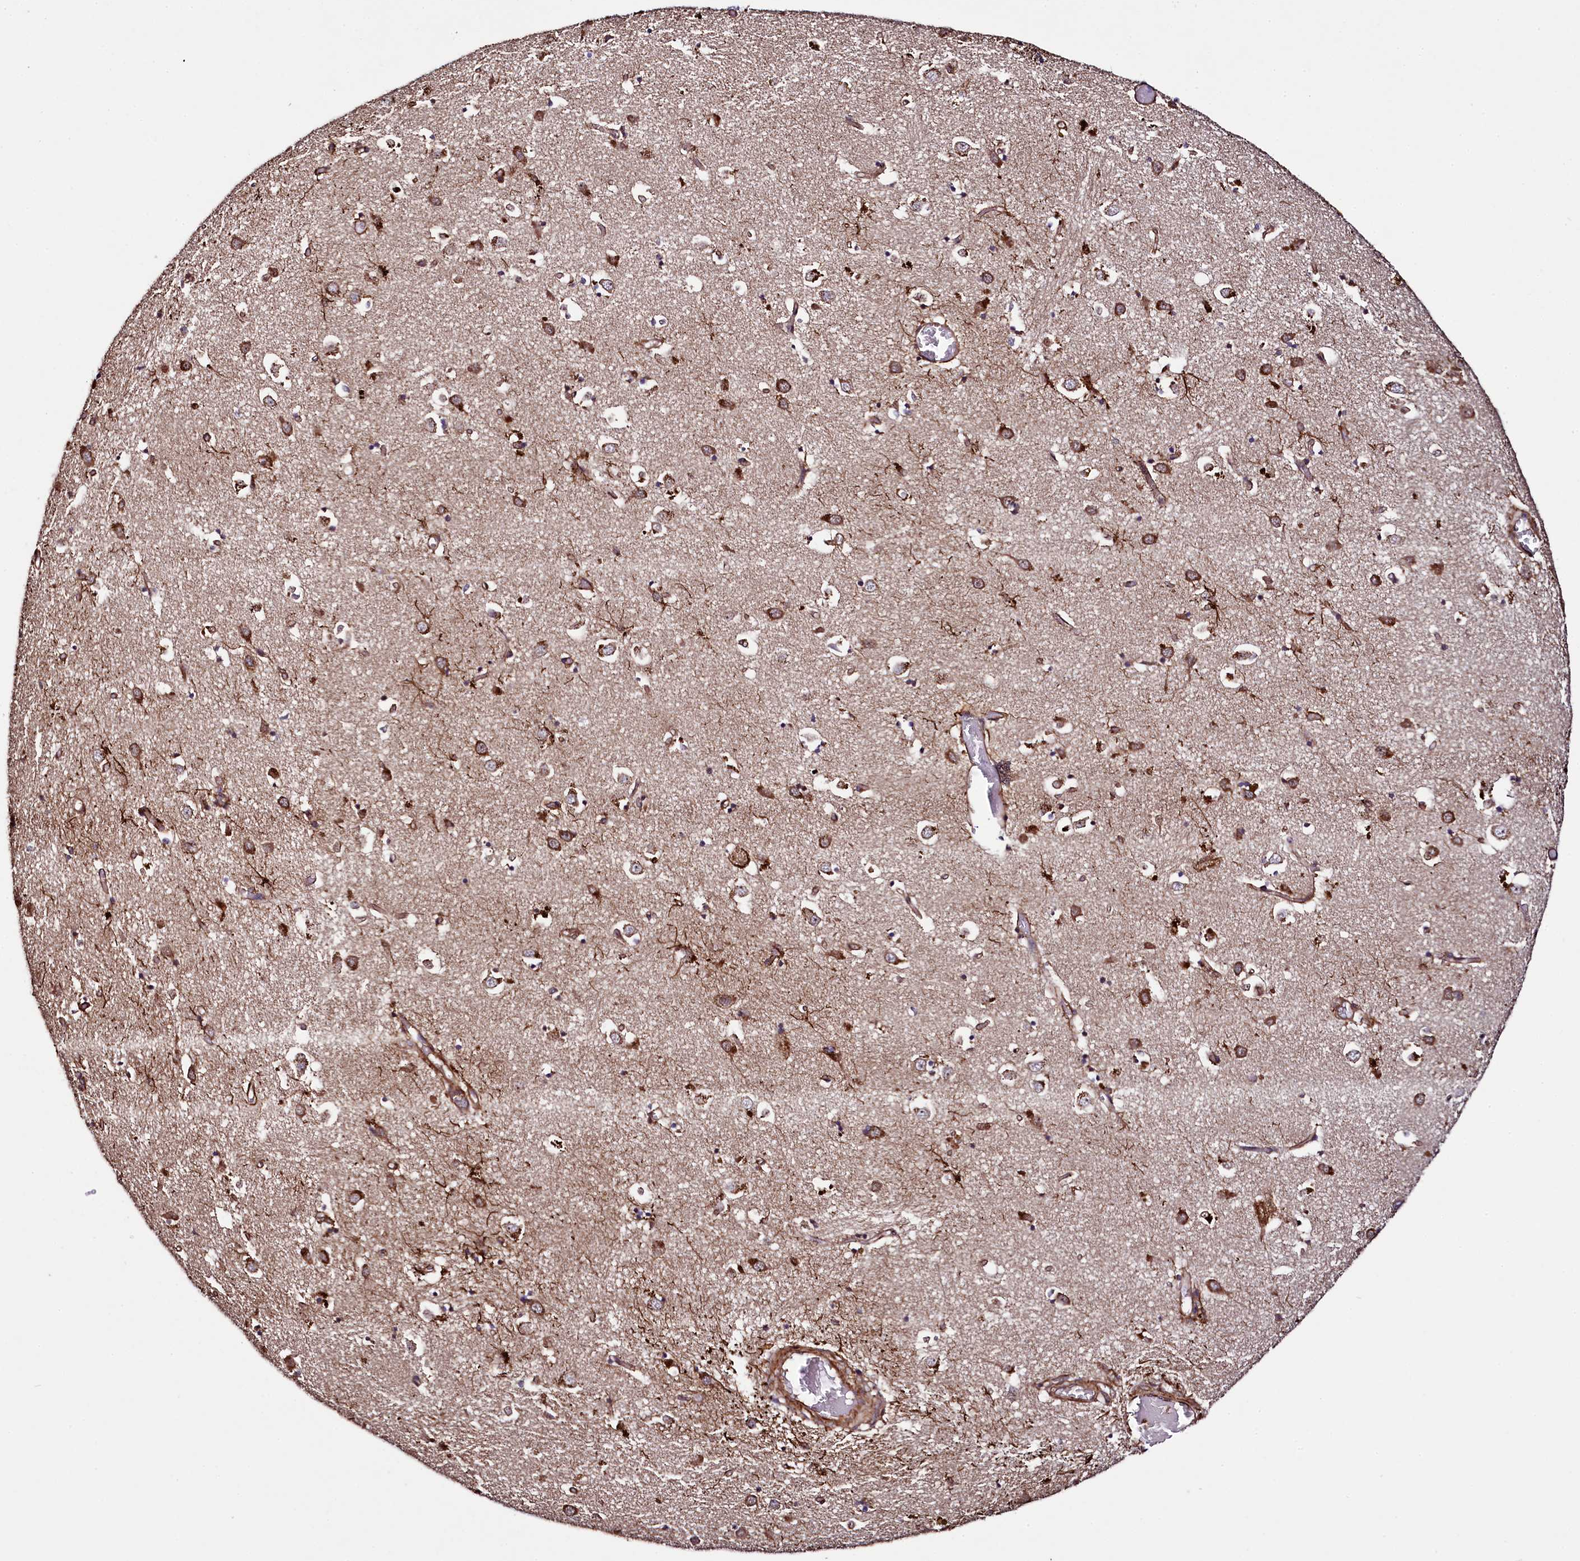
{"staining": {"intensity": "moderate", "quantity": "25%-75%", "location": "cytoplasmic/membranous"}, "tissue": "caudate", "cell_type": "Glial cells", "image_type": "normal", "snomed": [{"axis": "morphology", "description": "Normal tissue, NOS"}, {"axis": "topography", "description": "Lateral ventricle wall"}], "caption": "Glial cells demonstrate moderate cytoplasmic/membranous expression in about 25%-75% of cells in normal caudate. (DAB = brown stain, brightfield microscopy at high magnification).", "gene": "CCDC102A", "patient": {"sex": "male", "age": 70}}